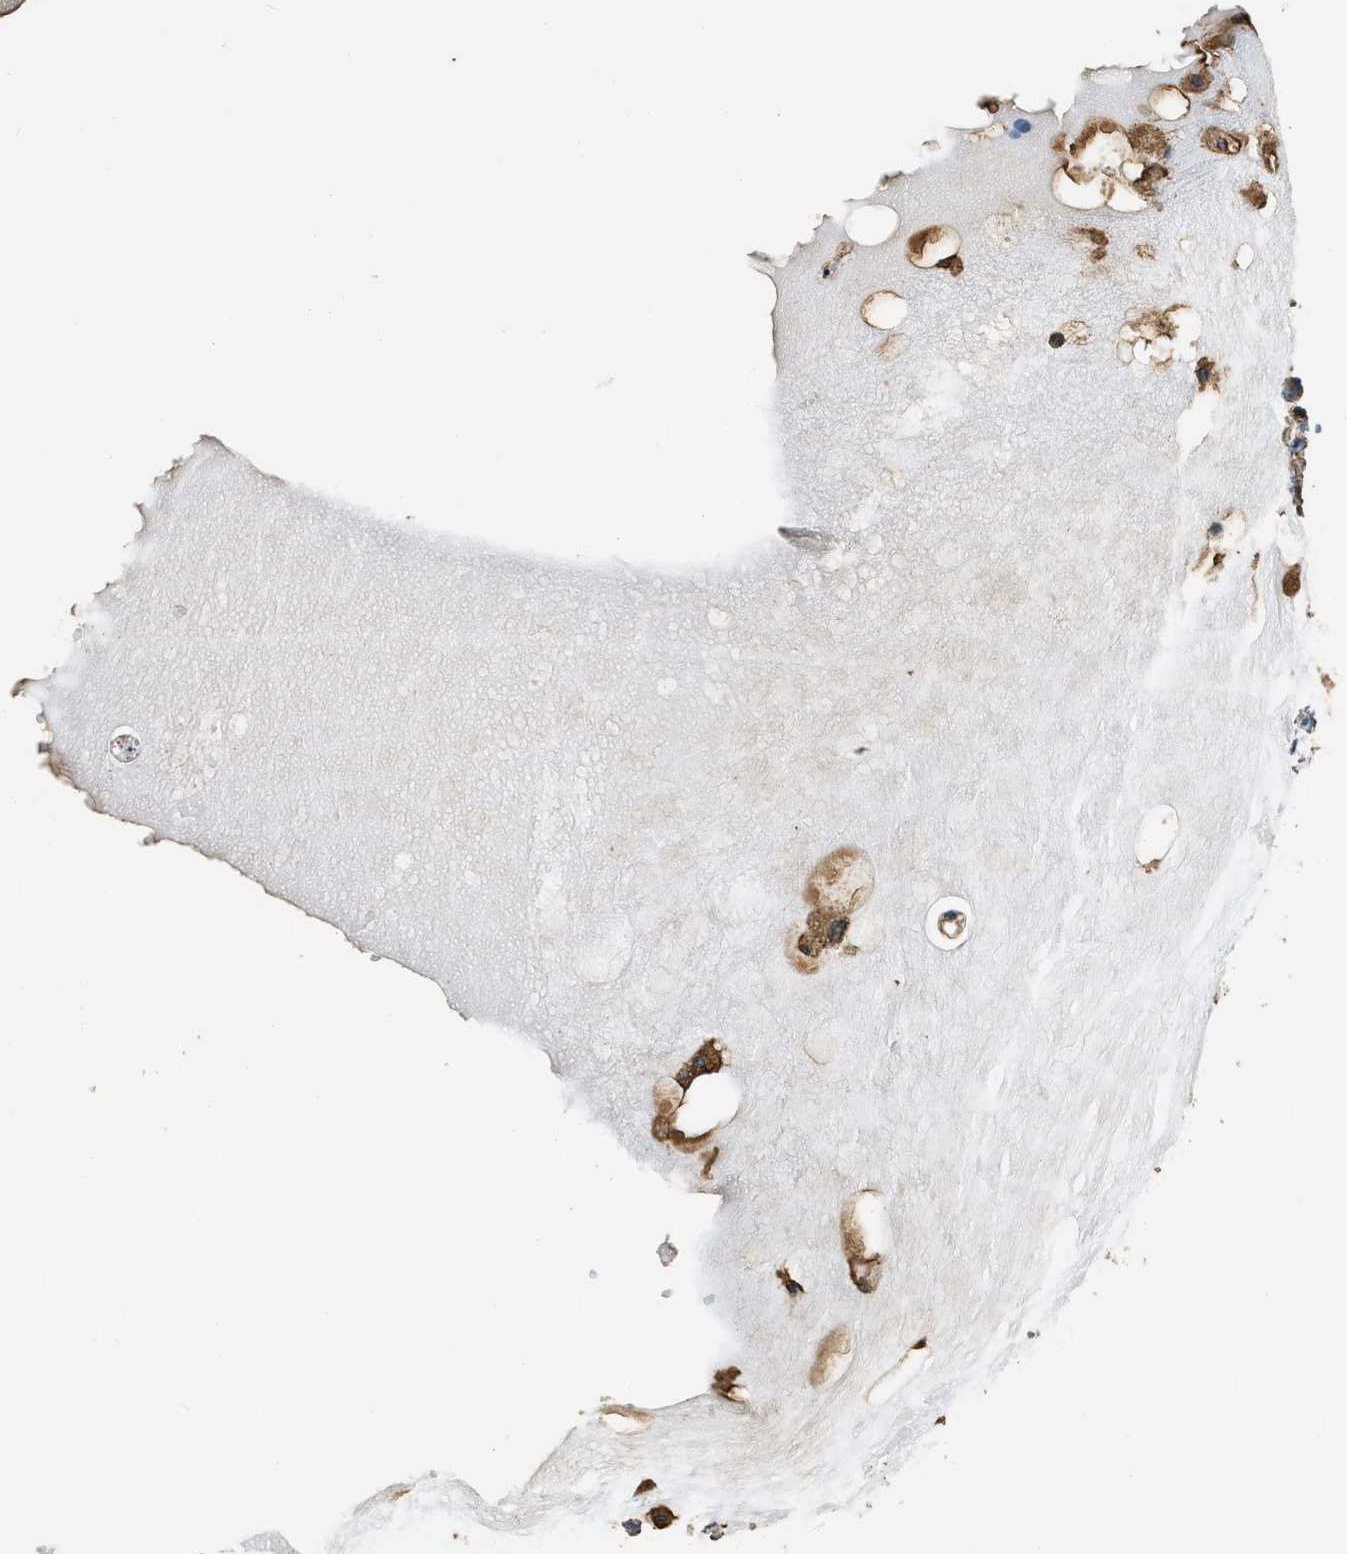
{"staining": {"intensity": "weak", "quantity": "25%-75%", "location": "cytoplasmic/membranous"}, "tissue": "ovarian cancer", "cell_type": "Tumor cells", "image_type": "cancer", "snomed": [{"axis": "morphology", "description": "Cystadenocarcinoma, mucinous, NOS"}, {"axis": "topography", "description": "Ovary"}], "caption": "DAB immunohistochemical staining of ovarian mucinous cystadenocarcinoma displays weak cytoplasmic/membranous protein expression in approximately 25%-75% of tumor cells.", "gene": "ACCS", "patient": {"sex": "female", "age": 57}}